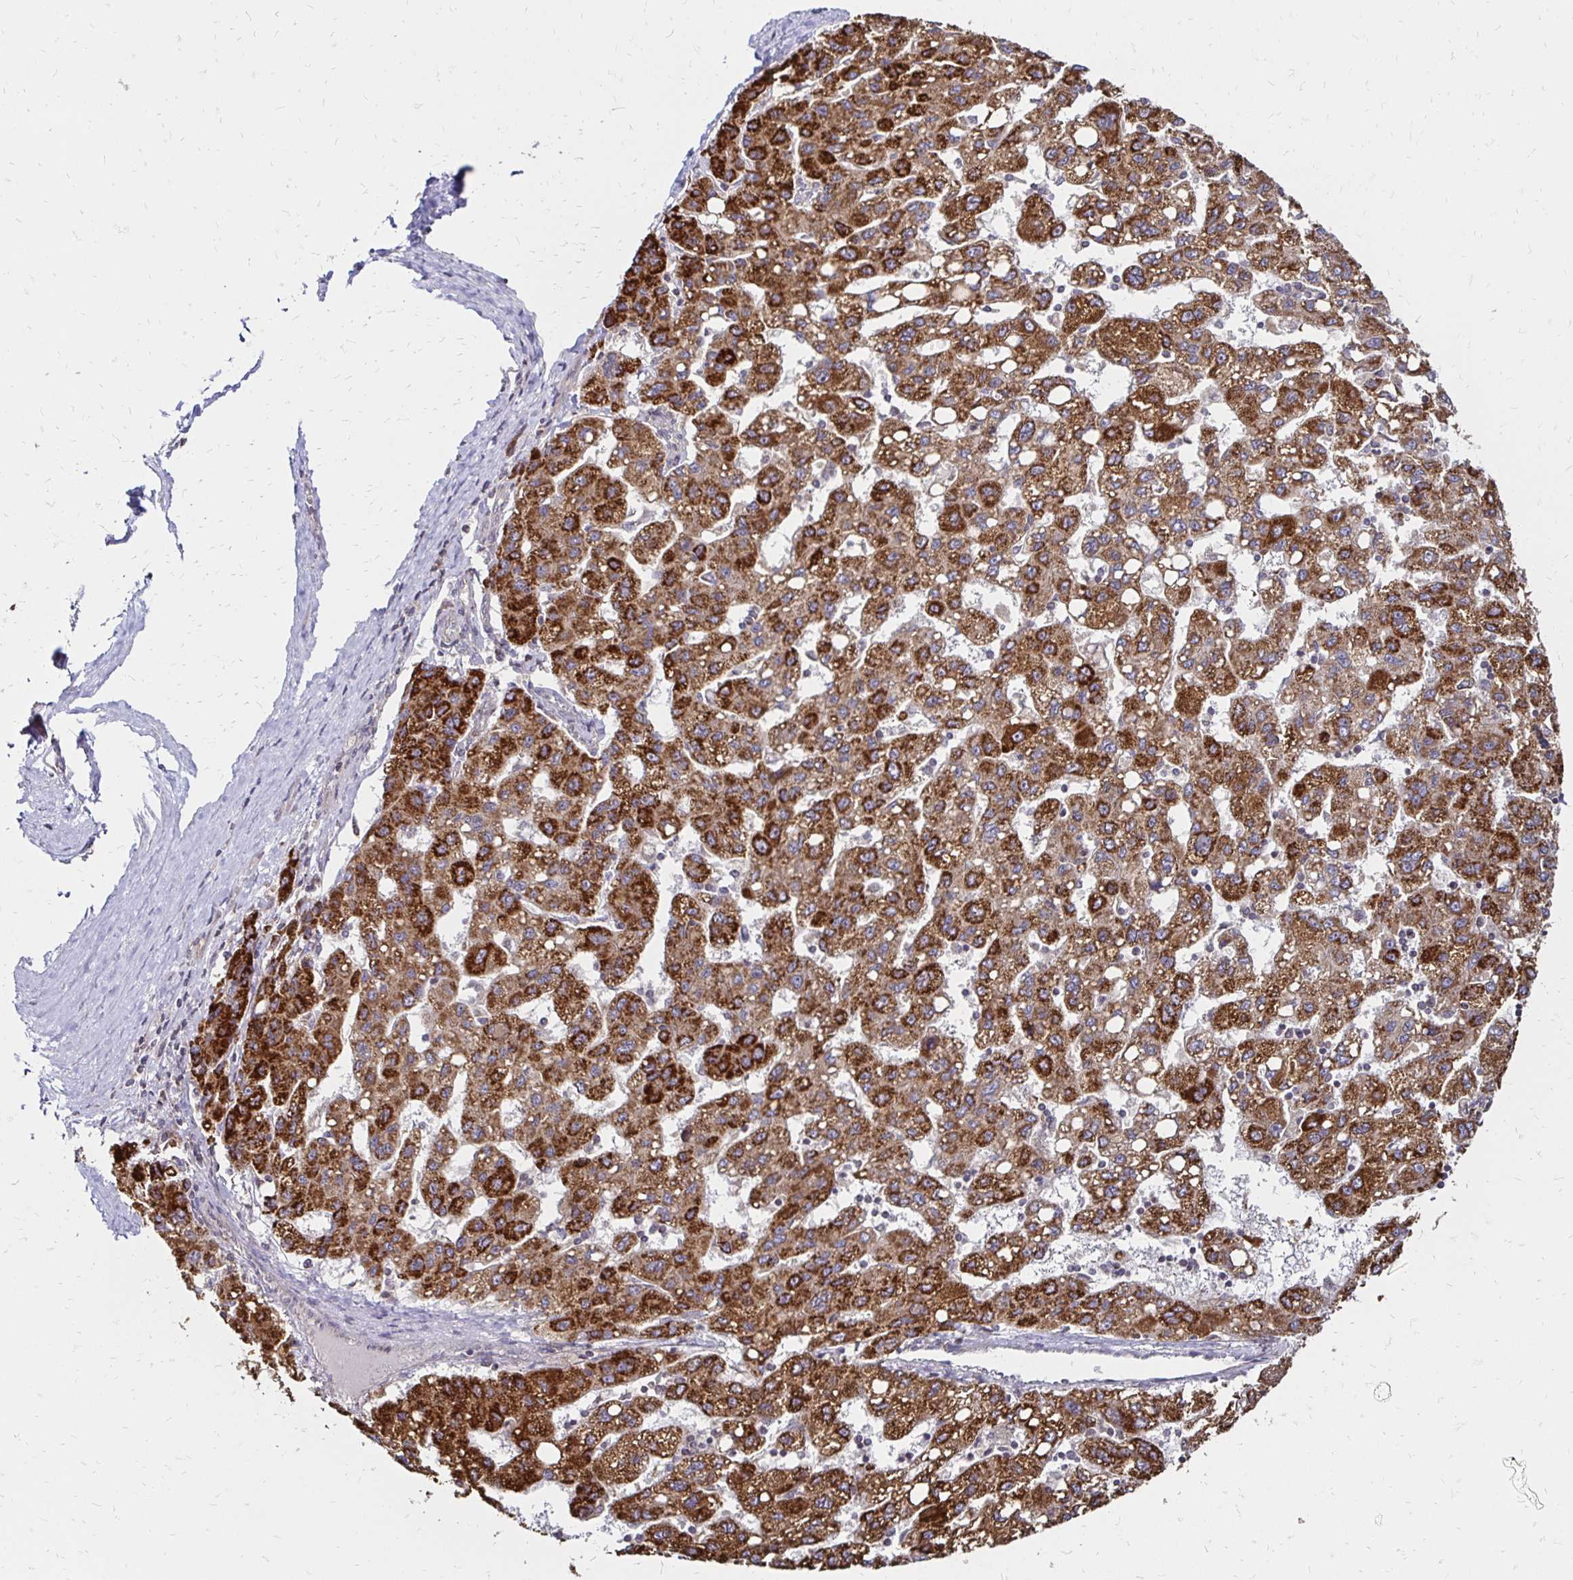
{"staining": {"intensity": "strong", "quantity": ">75%", "location": "cytoplasmic/membranous"}, "tissue": "liver cancer", "cell_type": "Tumor cells", "image_type": "cancer", "snomed": [{"axis": "morphology", "description": "Carcinoma, Hepatocellular, NOS"}, {"axis": "topography", "description": "Liver"}], "caption": "A brown stain highlights strong cytoplasmic/membranous expression of a protein in human hepatocellular carcinoma (liver) tumor cells.", "gene": "ZW10", "patient": {"sex": "female", "age": 82}}